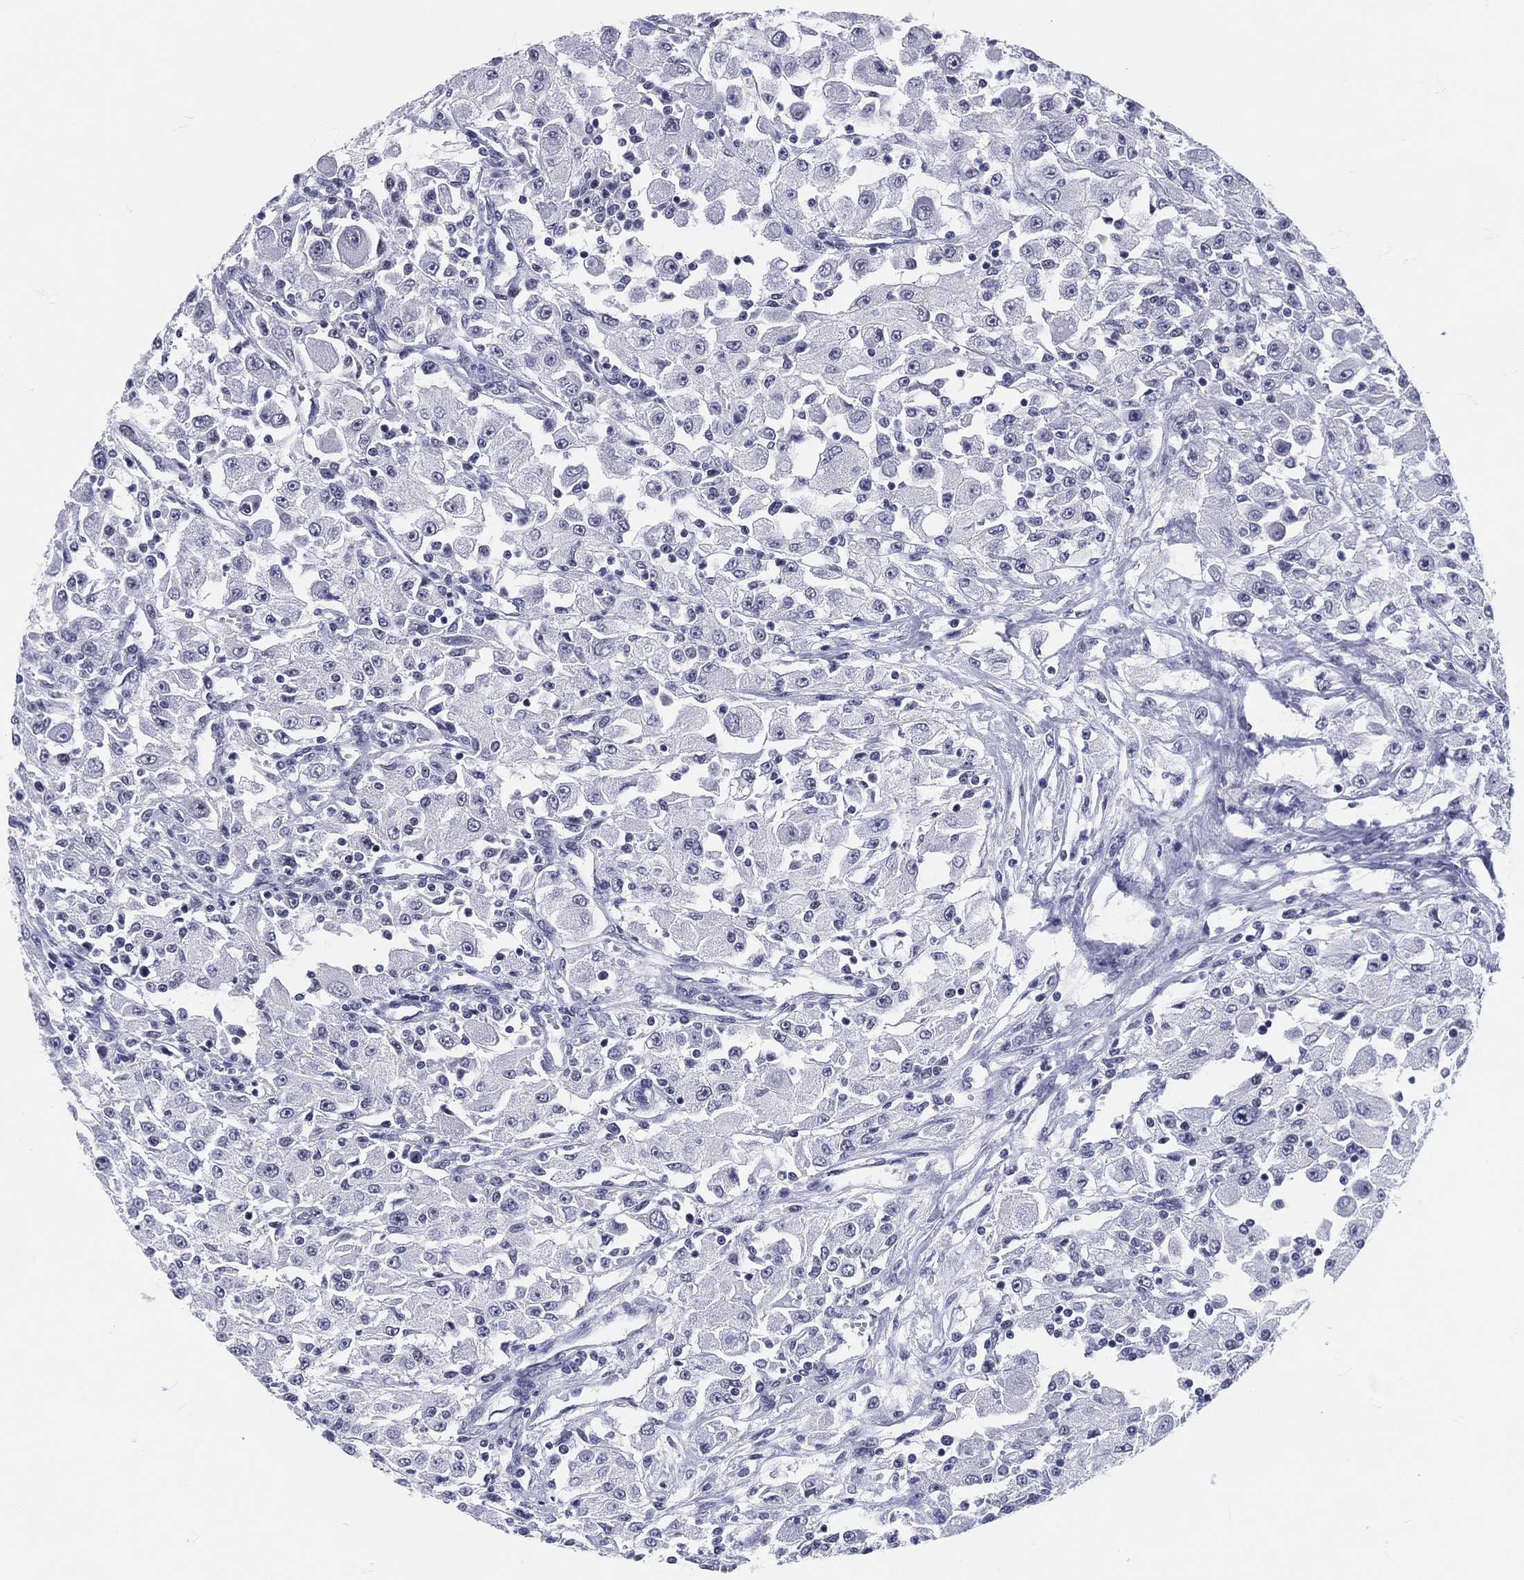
{"staining": {"intensity": "negative", "quantity": "none", "location": "none"}, "tissue": "renal cancer", "cell_type": "Tumor cells", "image_type": "cancer", "snomed": [{"axis": "morphology", "description": "Adenocarcinoma, NOS"}, {"axis": "topography", "description": "Kidney"}], "caption": "A photomicrograph of human renal cancer (adenocarcinoma) is negative for staining in tumor cells.", "gene": "MAPK8IP1", "patient": {"sex": "female", "age": 67}}